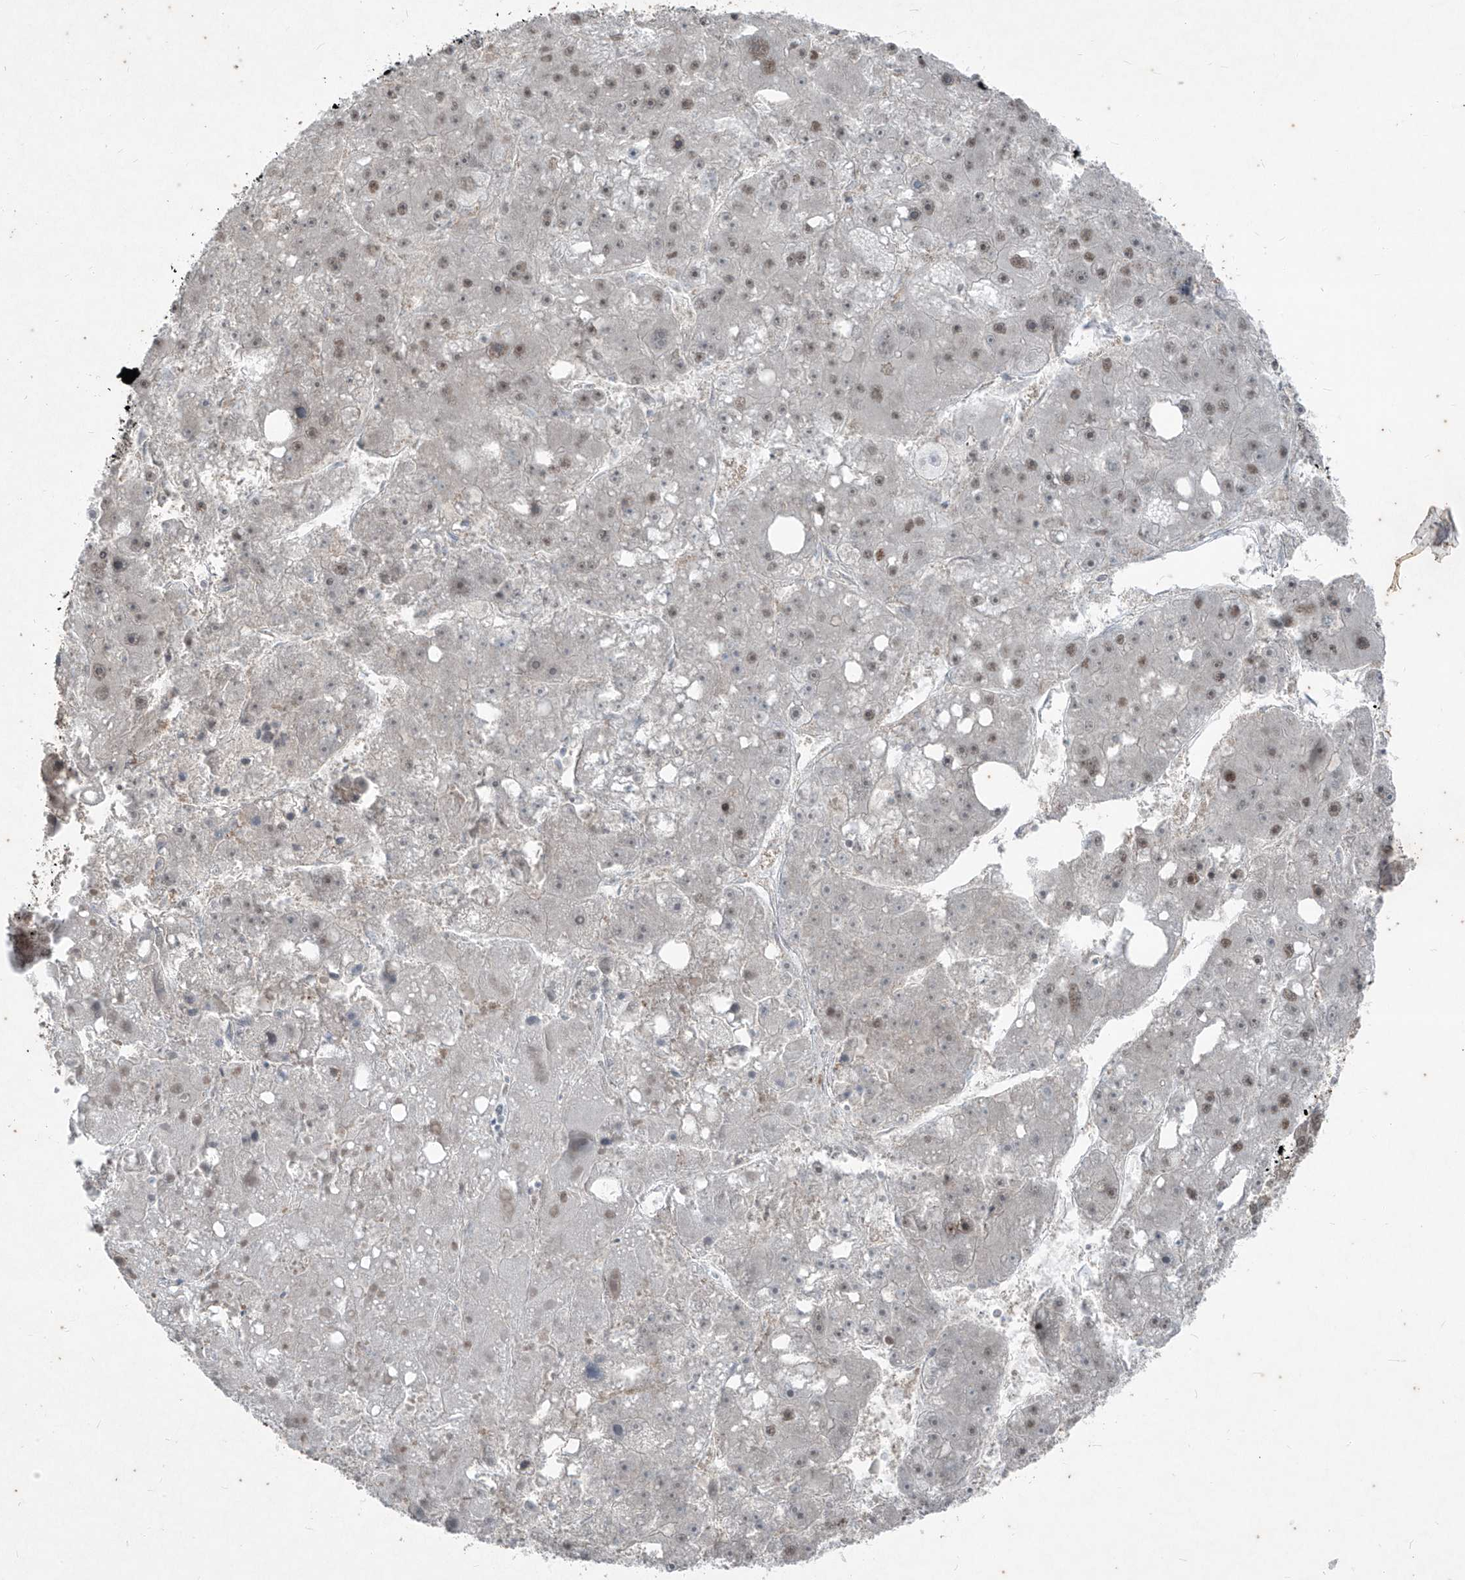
{"staining": {"intensity": "moderate", "quantity": "25%-75%", "location": "nuclear"}, "tissue": "liver cancer", "cell_type": "Tumor cells", "image_type": "cancer", "snomed": [{"axis": "morphology", "description": "Carcinoma, Hepatocellular, NOS"}, {"axis": "topography", "description": "Liver"}], "caption": "DAB (3,3'-diaminobenzidine) immunohistochemical staining of human liver cancer (hepatocellular carcinoma) demonstrates moderate nuclear protein positivity in approximately 25%-75% of tumor cells.", "gene": "ZNF354B", "patient": {"sex": "female", "age": 61}}